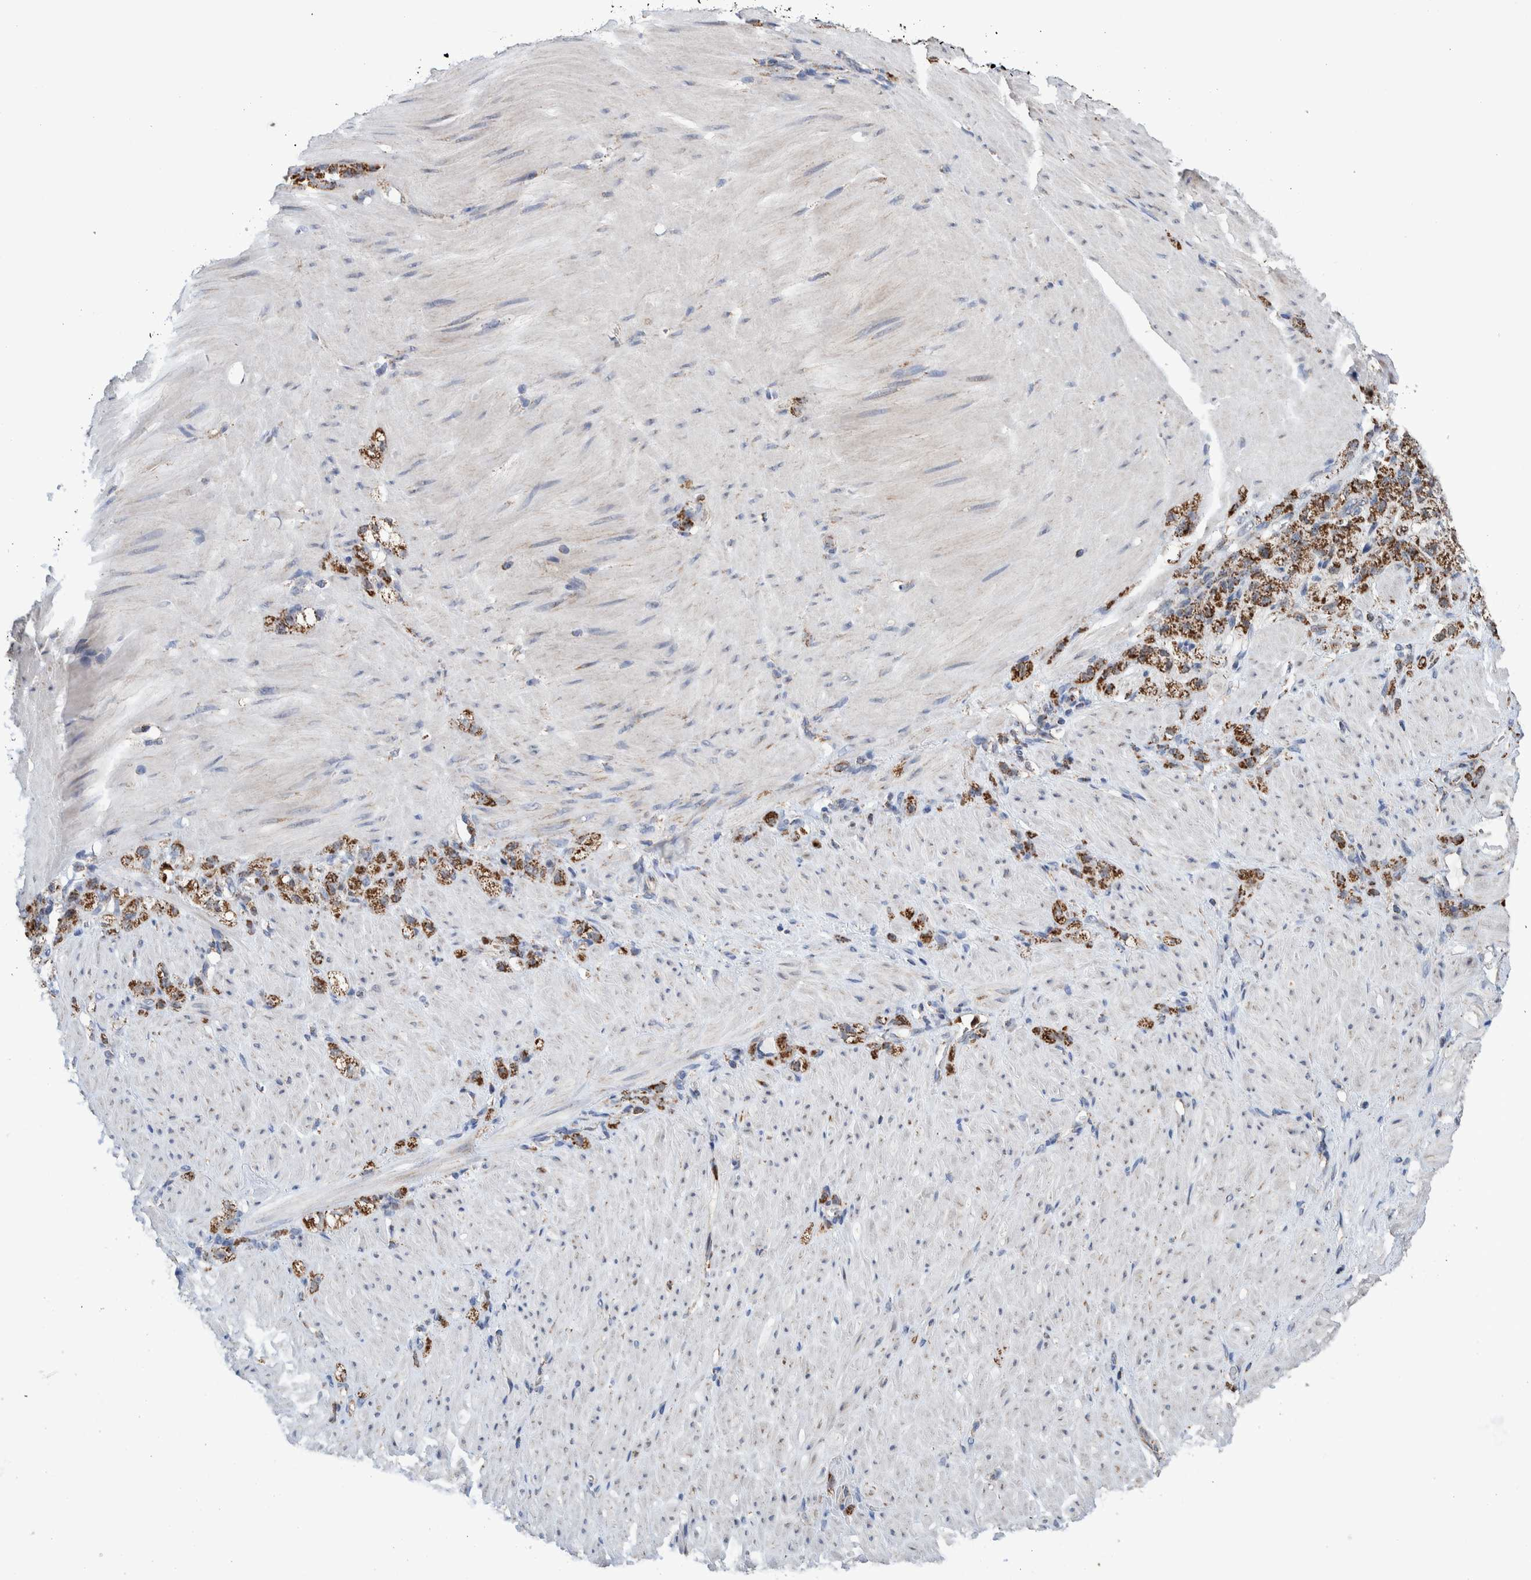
{"staining": {"intensity": "moderate", "quantity": ">75%", "location": "cytoplasmic/membranous"}, "tissue": "stomach cancer", "cell_type": "Tumor cells", "image_type": "cancer", "snomed": [{"axis": "morphology", "description": "Normal tissue, NOS"}, {"axis": "morphology", "description": "Adenocarcinoma, NOS"}, {"axis": "topography", "description": "Stomach"}], "caption": "There is medium levels of moderate cytoplasmic/membranous positivity in tumor cells of stomach adenocarcinoma, as demonstrated by immunohistochemical staining (brown color).", "gene": "DECR1", "patient": {"sex": "male", "age": 82}}